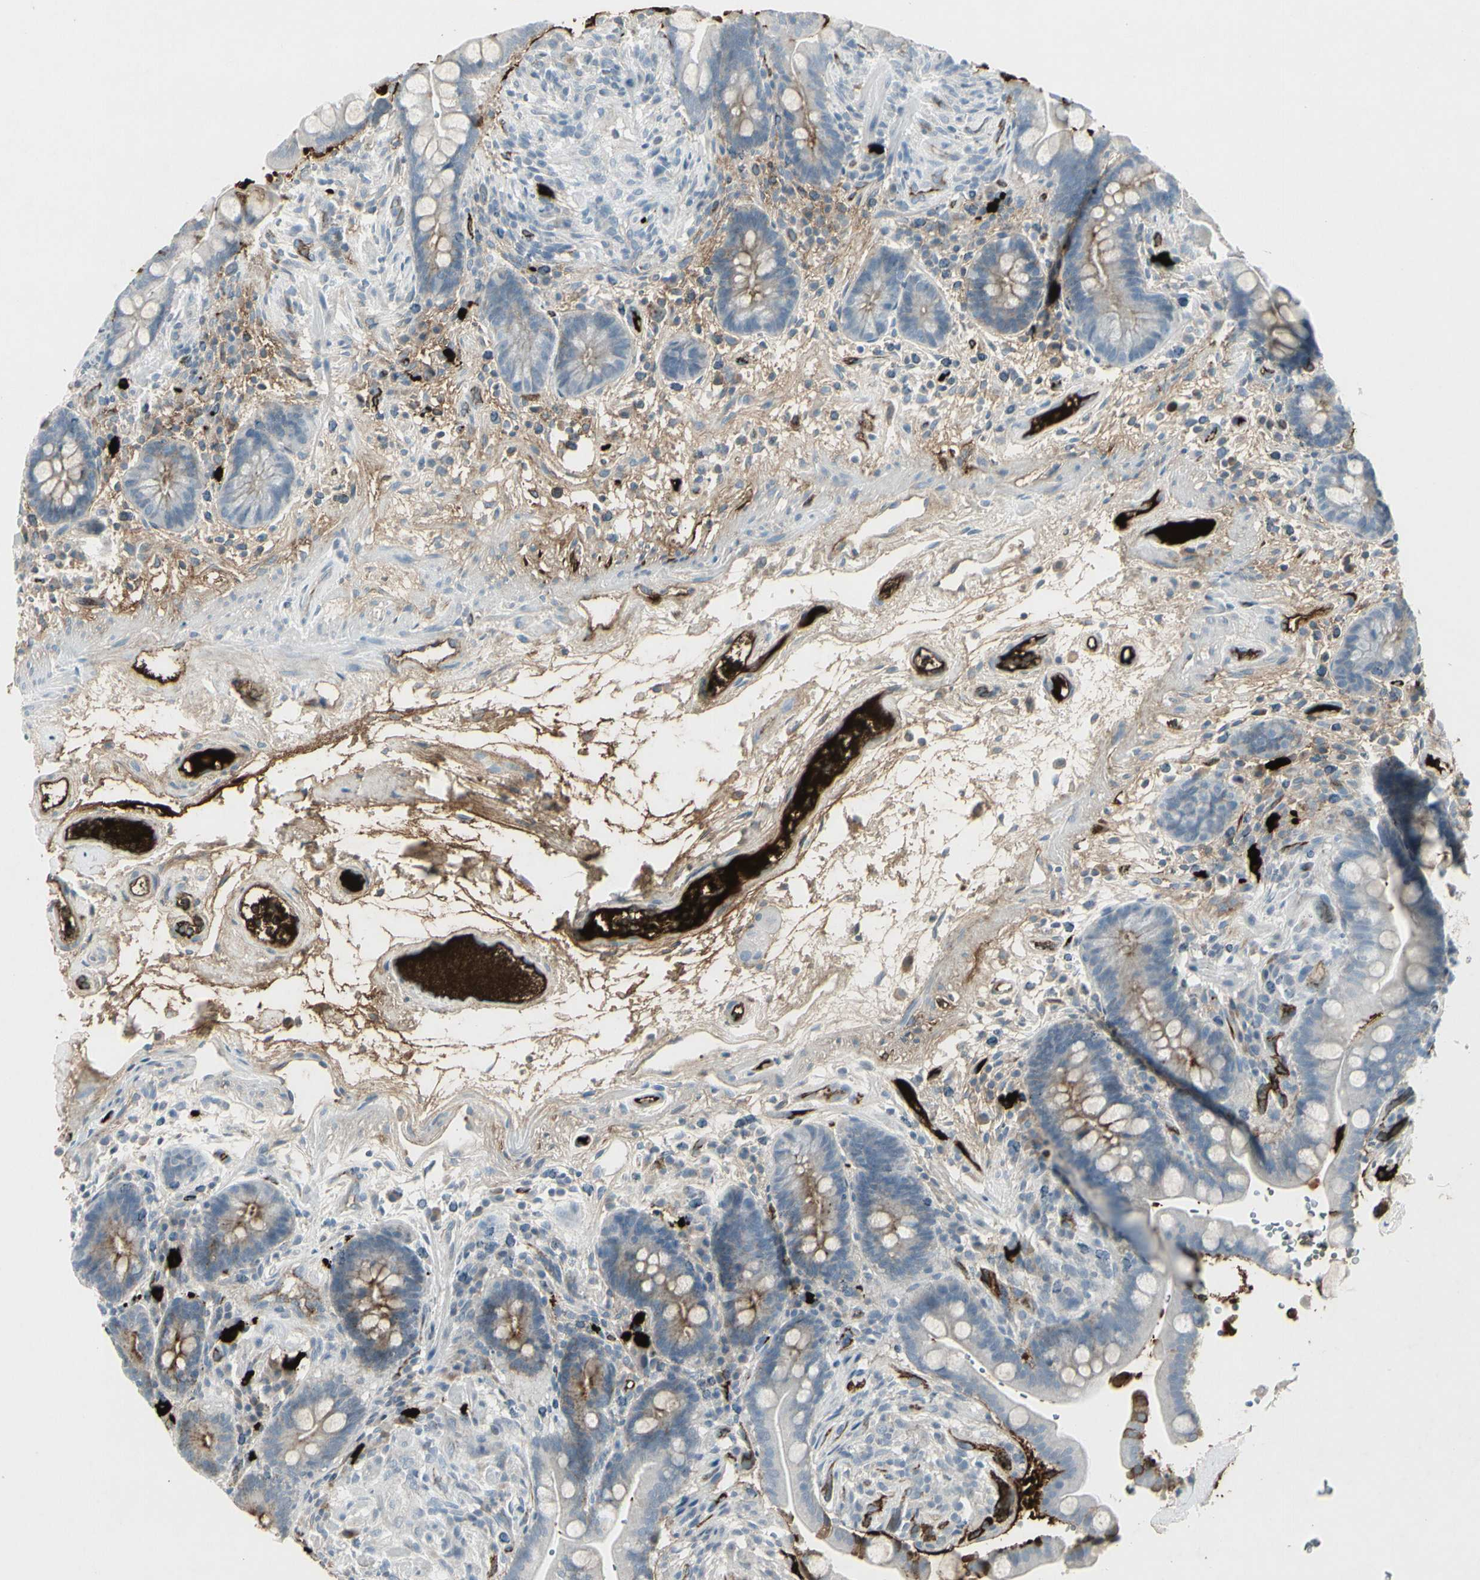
{"staining": {"intensity": "negative", "quantity": "none", "location": "none"}, "tissue": "colon", "cell_type": "Endothelial cells", "image_type": "normal", "snomed": [{"axis": "morphology", "description": "Normal tissue, NOS"}, {"axis": "topography", "description": "Colon"}], "caption": "Immunohistochemistry (IHC) of unremarkable colon reveals no staining in endothelial cells. Nuclei are stained in blue.", "gene": "IGHM", "patient": {"sex": "male", "age": 73}}